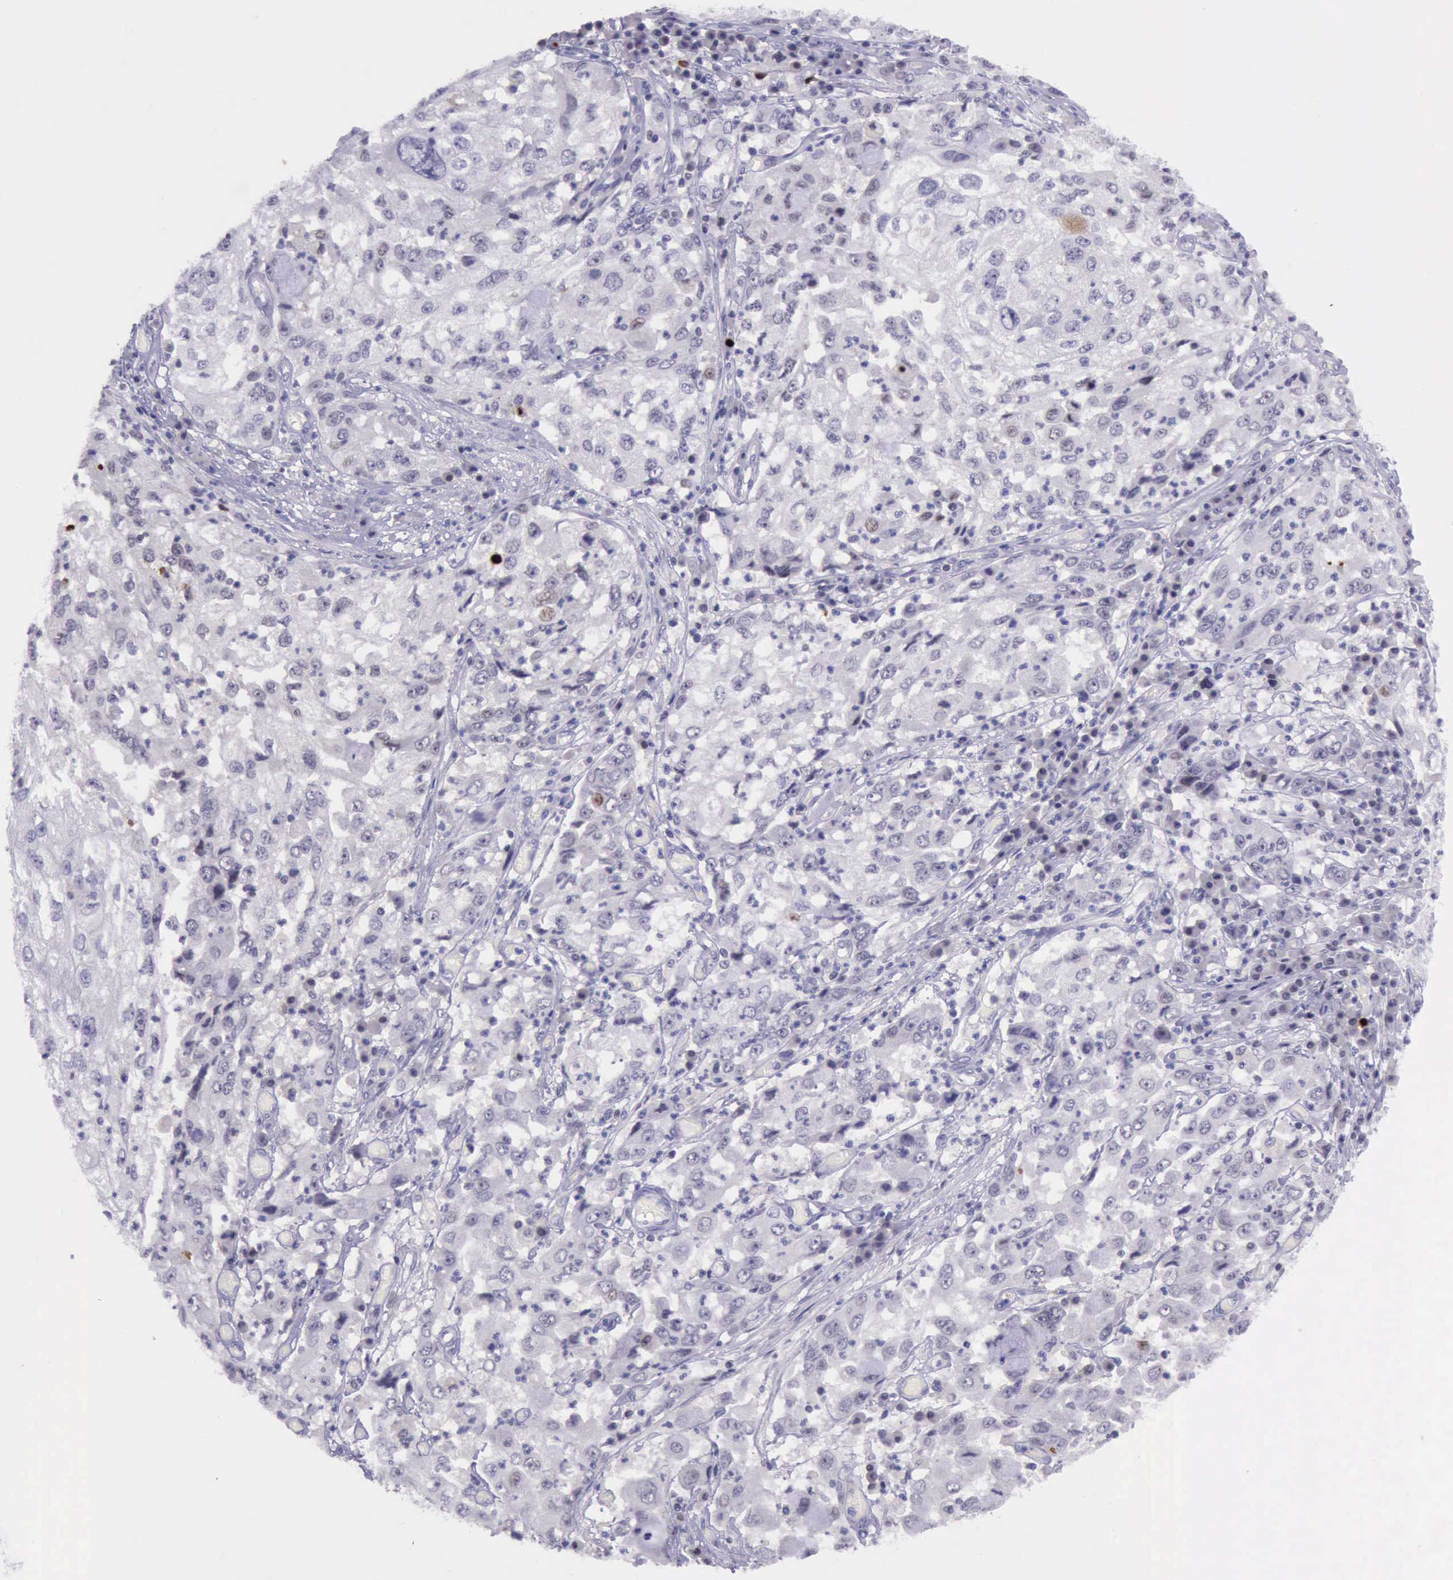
{"staining": {"intensity": "strong", "quantity": "<25%", "location": "nuclear"}, "tissue": "cervical cancer", "cell_type": "Tumor cells", "image_type": "cancer", "snomed": [{"axis": "morphology", "description": "Squamous cell carcinoma, NOS"}, {"axis": "topography", "description": "Cervix"}], "caption": "Cervical squamous cell carcinoma stained for a protein (brown) exhibits strong nuclear positive expression in about <25% of tumor cells.", "gene": "PARP1", "patient": {"sex": "female", "age": 36}}